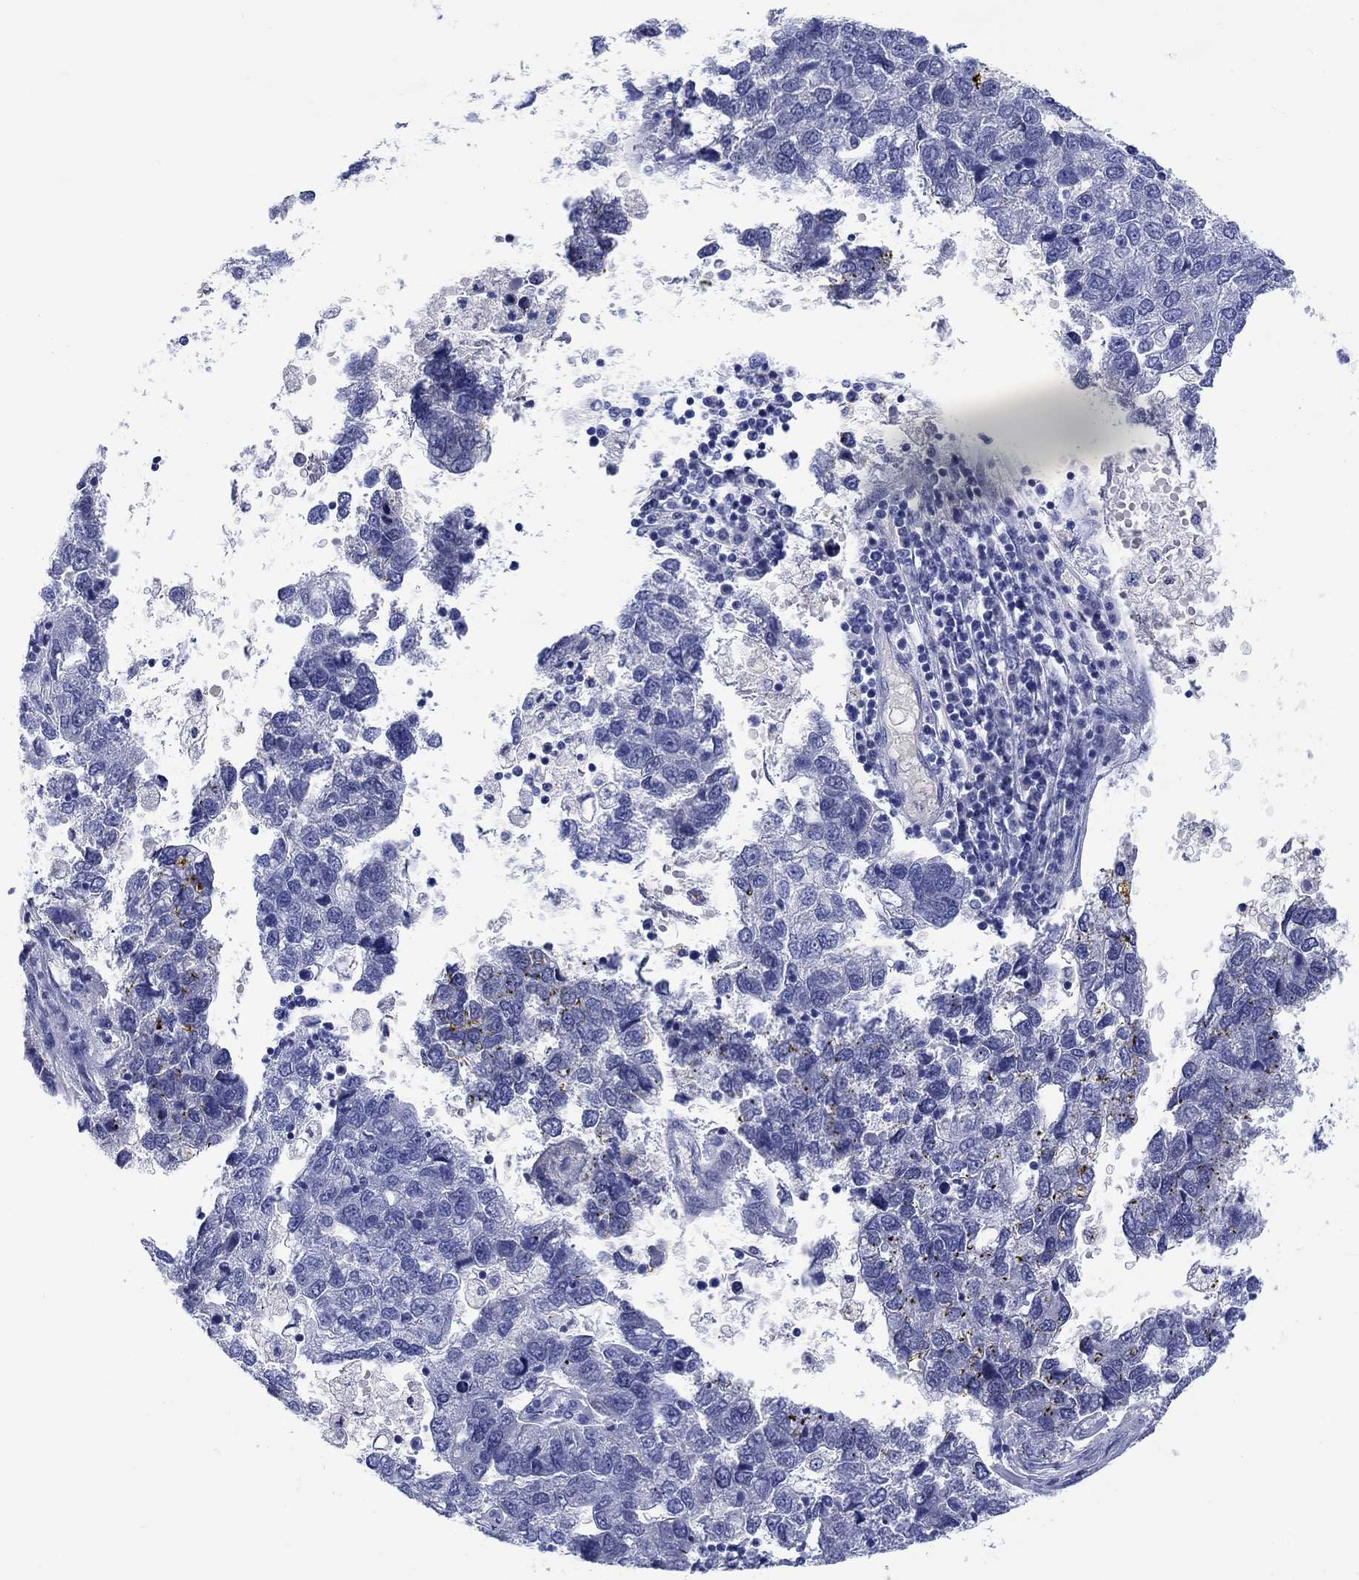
{"staining": {"intensity": "negative", "quantity": "none", "location": "none"}, "tissue": "pancreatic cancer", "cell_type": "Tumor cells", "image_type": "cancer", "snomed": [{"axis": "morphology", "description": "Adenocarcinoma, NOS"}, {"axis": "topography", "description": "Pancreas"}], "caption": "Immunohistochemistry (IHC) of pancreatic cancer demonstrates no staining in tumor cells.", "gene": "CACNG3", "patient": {"sex": "female", "age": 61}}